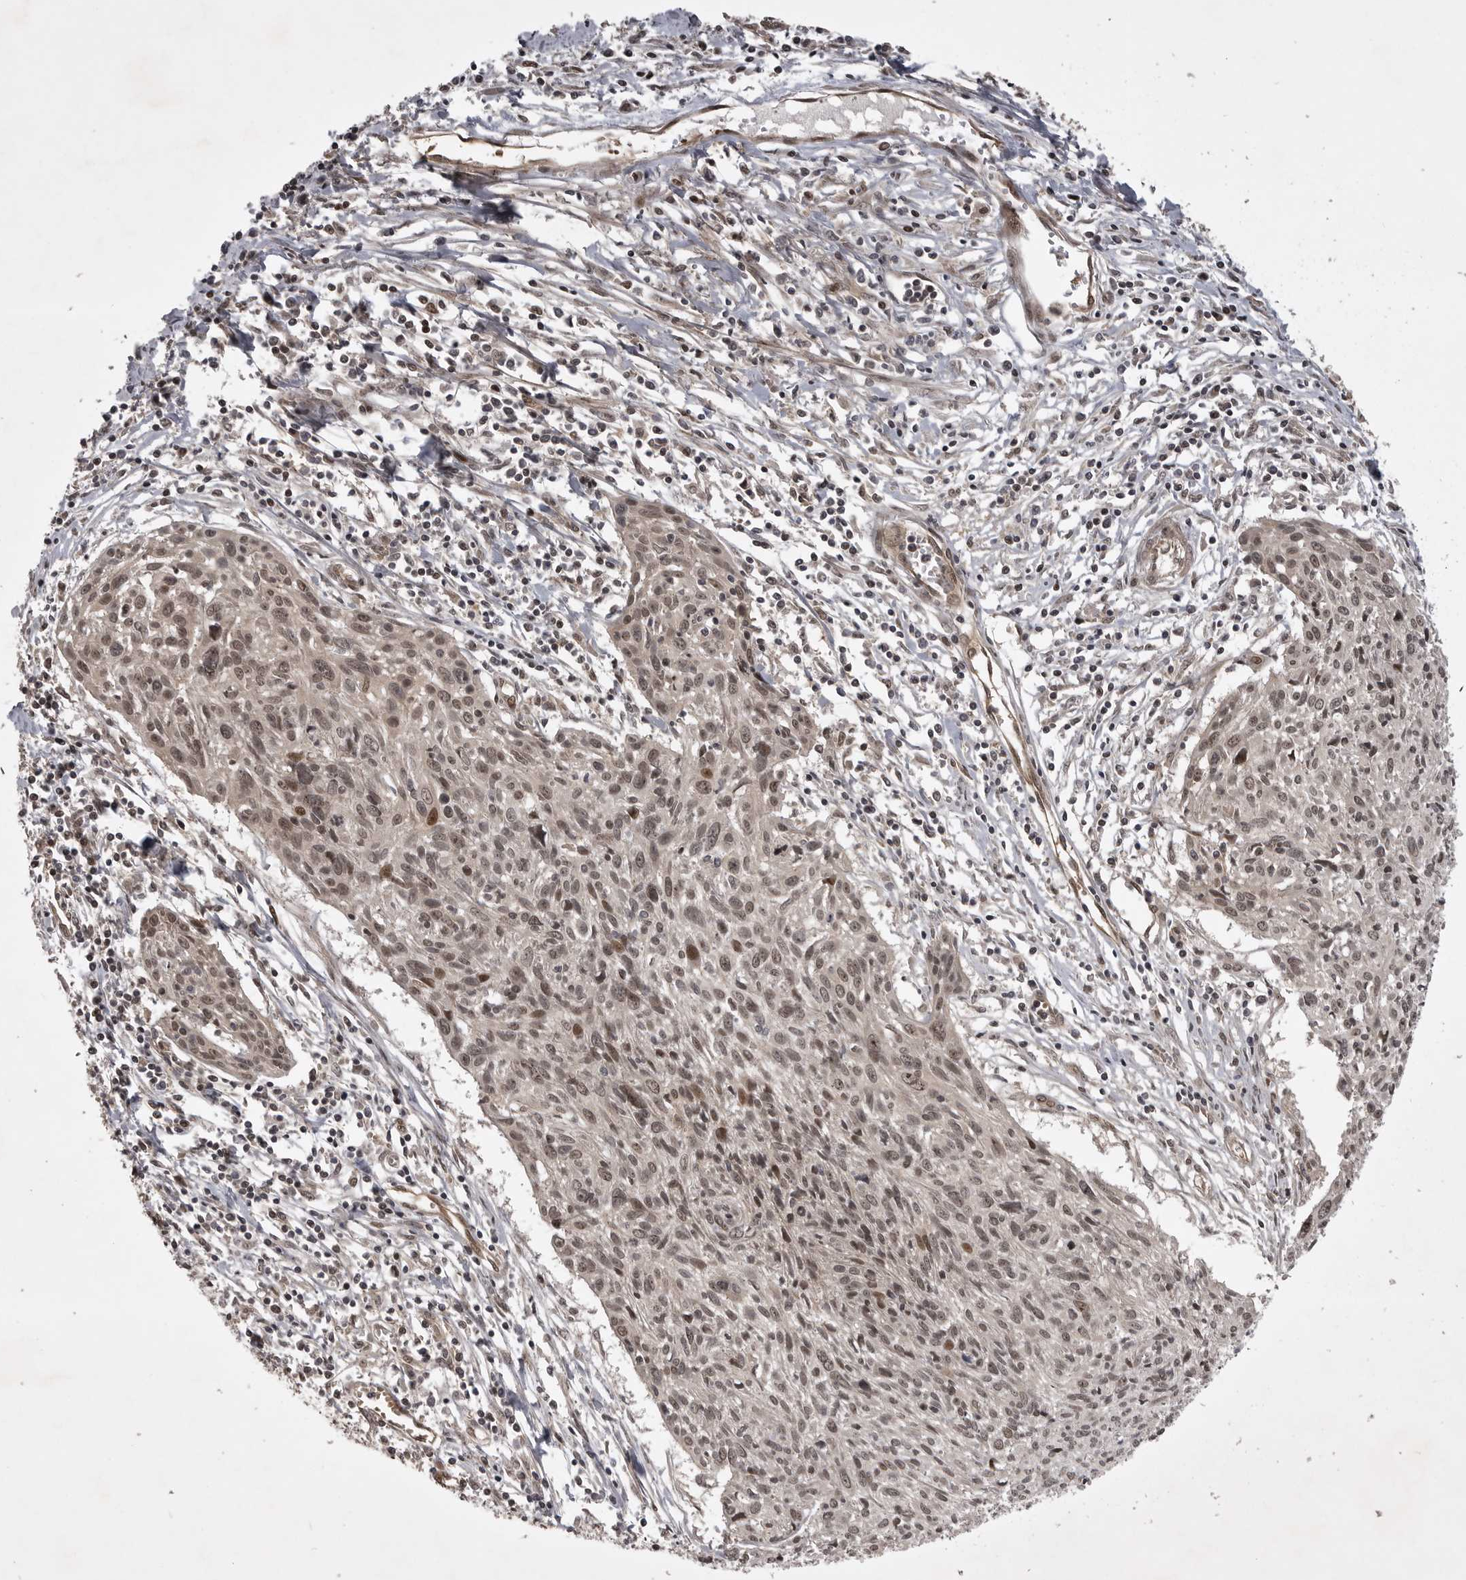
{"staining": {"intensity": "moderate", "quantity": ">75%", "location": "nuclear"}, "tissue": "cervical cancer", "cell_type": "Tumor cells", "image_type": "cancer", "snomed": [{"axis": "morphology", "description": "Squamous cell carcinoma, NOS"}, {"axis": "topography", "description": "Cervix"}], "caption": "Moderate nuclear staining for a protein is seen in about >75% of tumor cells of cervical cancer (squamous cell carcinoma) using IHC.", "gene": "SNX16", "patient": {"sex": "female", "age": 51}}